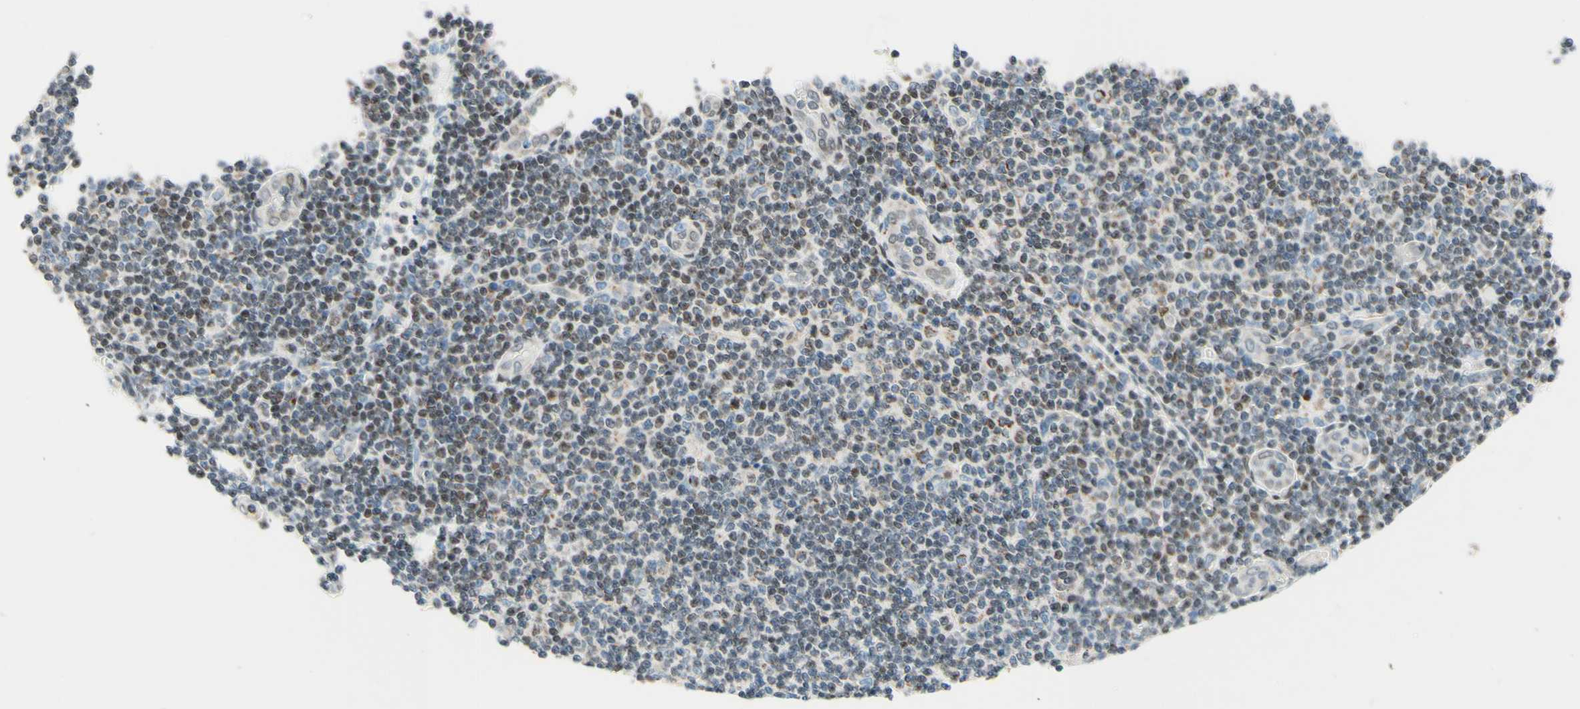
{"staining": {"intensity": "moderate", "quantity": "25%-75%", "location": "cytoplasmic/membranous,nuclear"}, "tissue": "lymphoma", "cell_type": "Tumor cells", "image_type": "cancer", "snomed": [{"axis": "morphology", "description": "Malignant lymphoma, non-Hodgkin's type, Low grade"}, {"axis": "topography", "description": "Lymph node"}], "caption": "This is an image of IHC staining of lymphoma, which shows moderate expression in the cytoplasmic/membranous and nuclear of tumor cells.", "gene": "CBX7", "patient": {"sex": "male", "age": 83}}